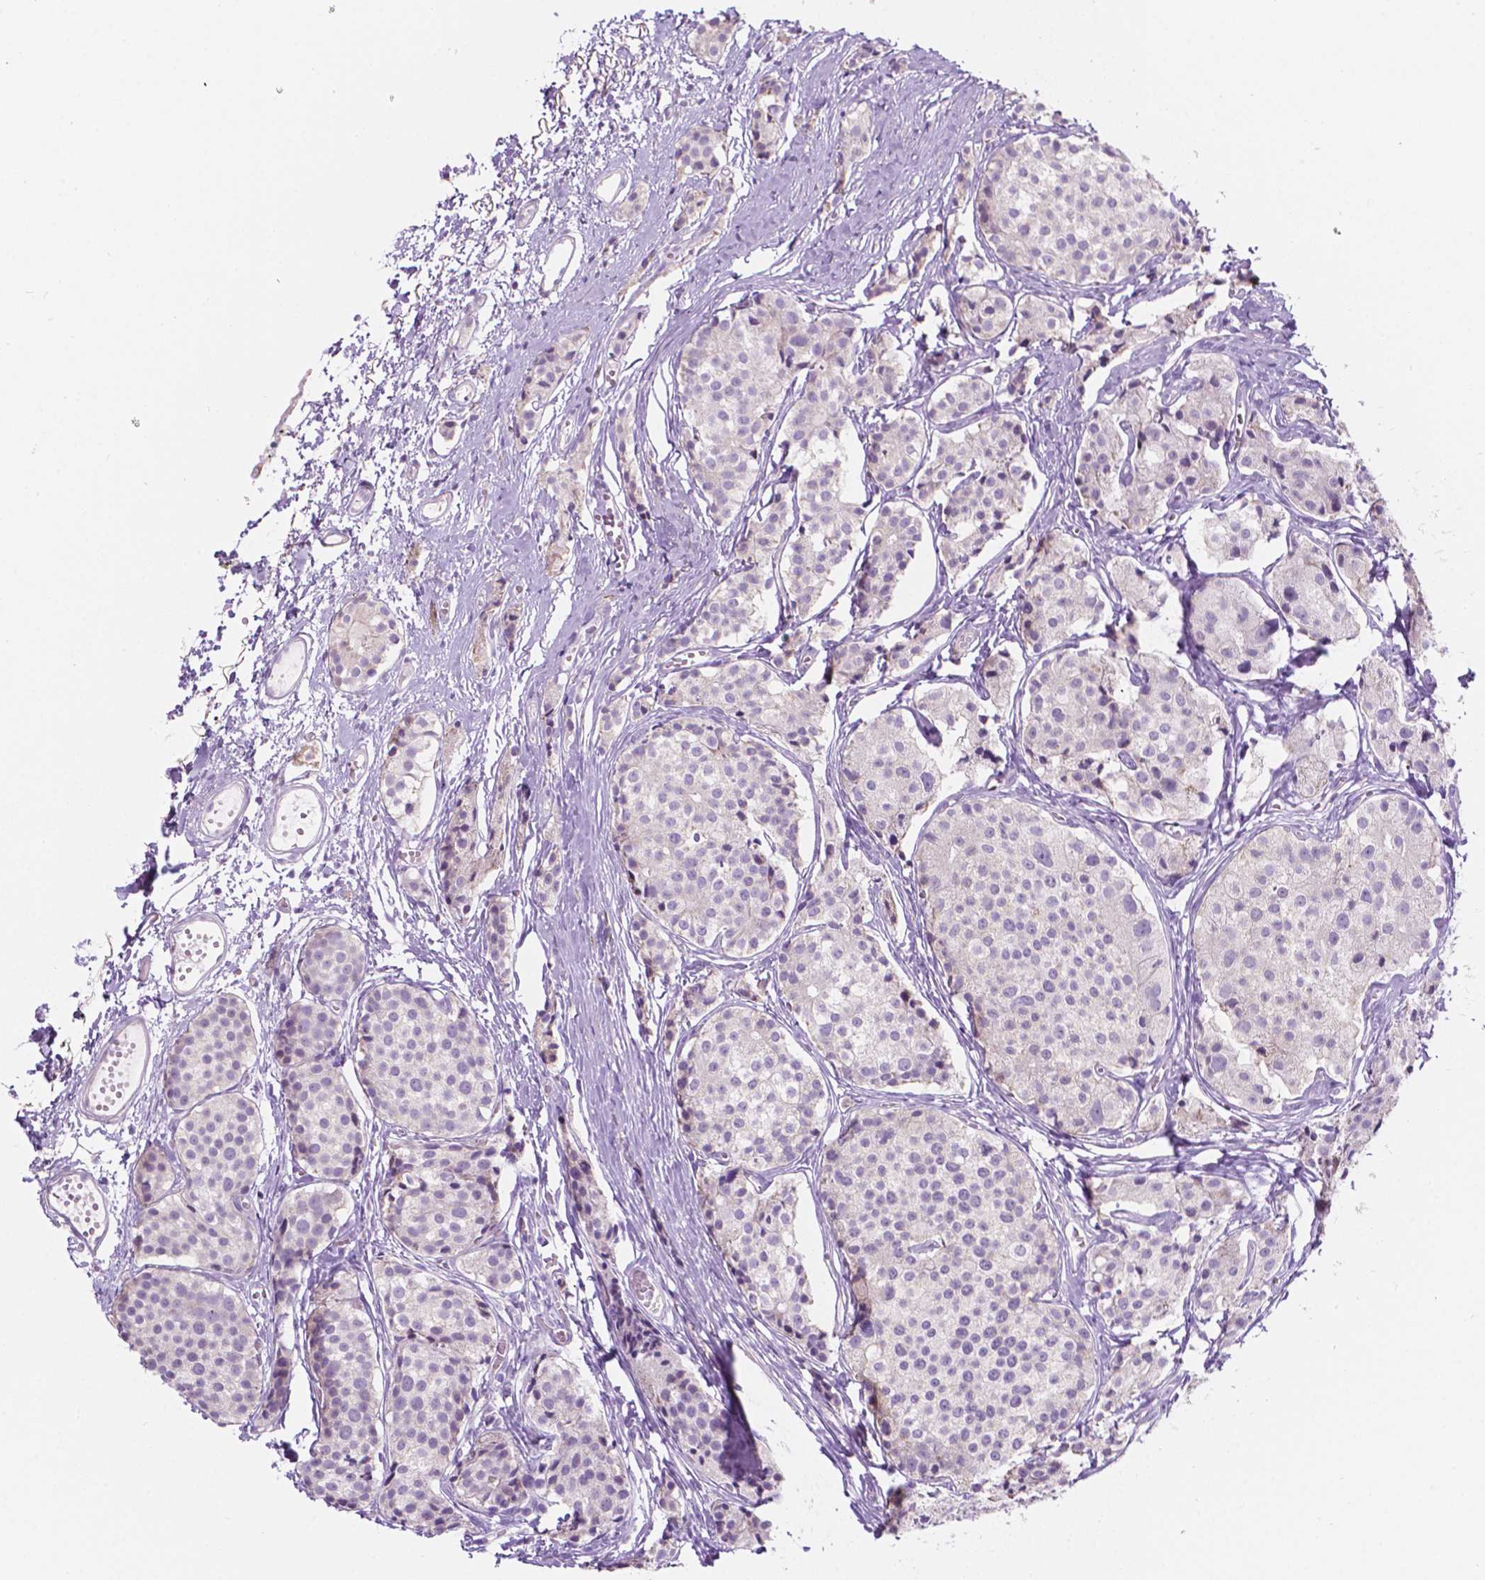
{"staining": {"intensity": "negative", "quantity": "none", "location": "none"}, "tissue": "carcinoid", "cell_type": "Tumor cells", "image_type": "cancer", "snomed": [{"axis": "morphology", "description": "Carcinoid, malignant, NOS"}, {"axis": "topography", "description": "Small intestine"}], "caption": "This photomicrograph is of carcinoid stained with immunohistochemistry (IHC) to label a protein in brown with the nuclei are counter-stained blue. There is no staining in tumor cells.", "gene": "NOS1AP", "patient": {"sex": "female", "age": 65}}